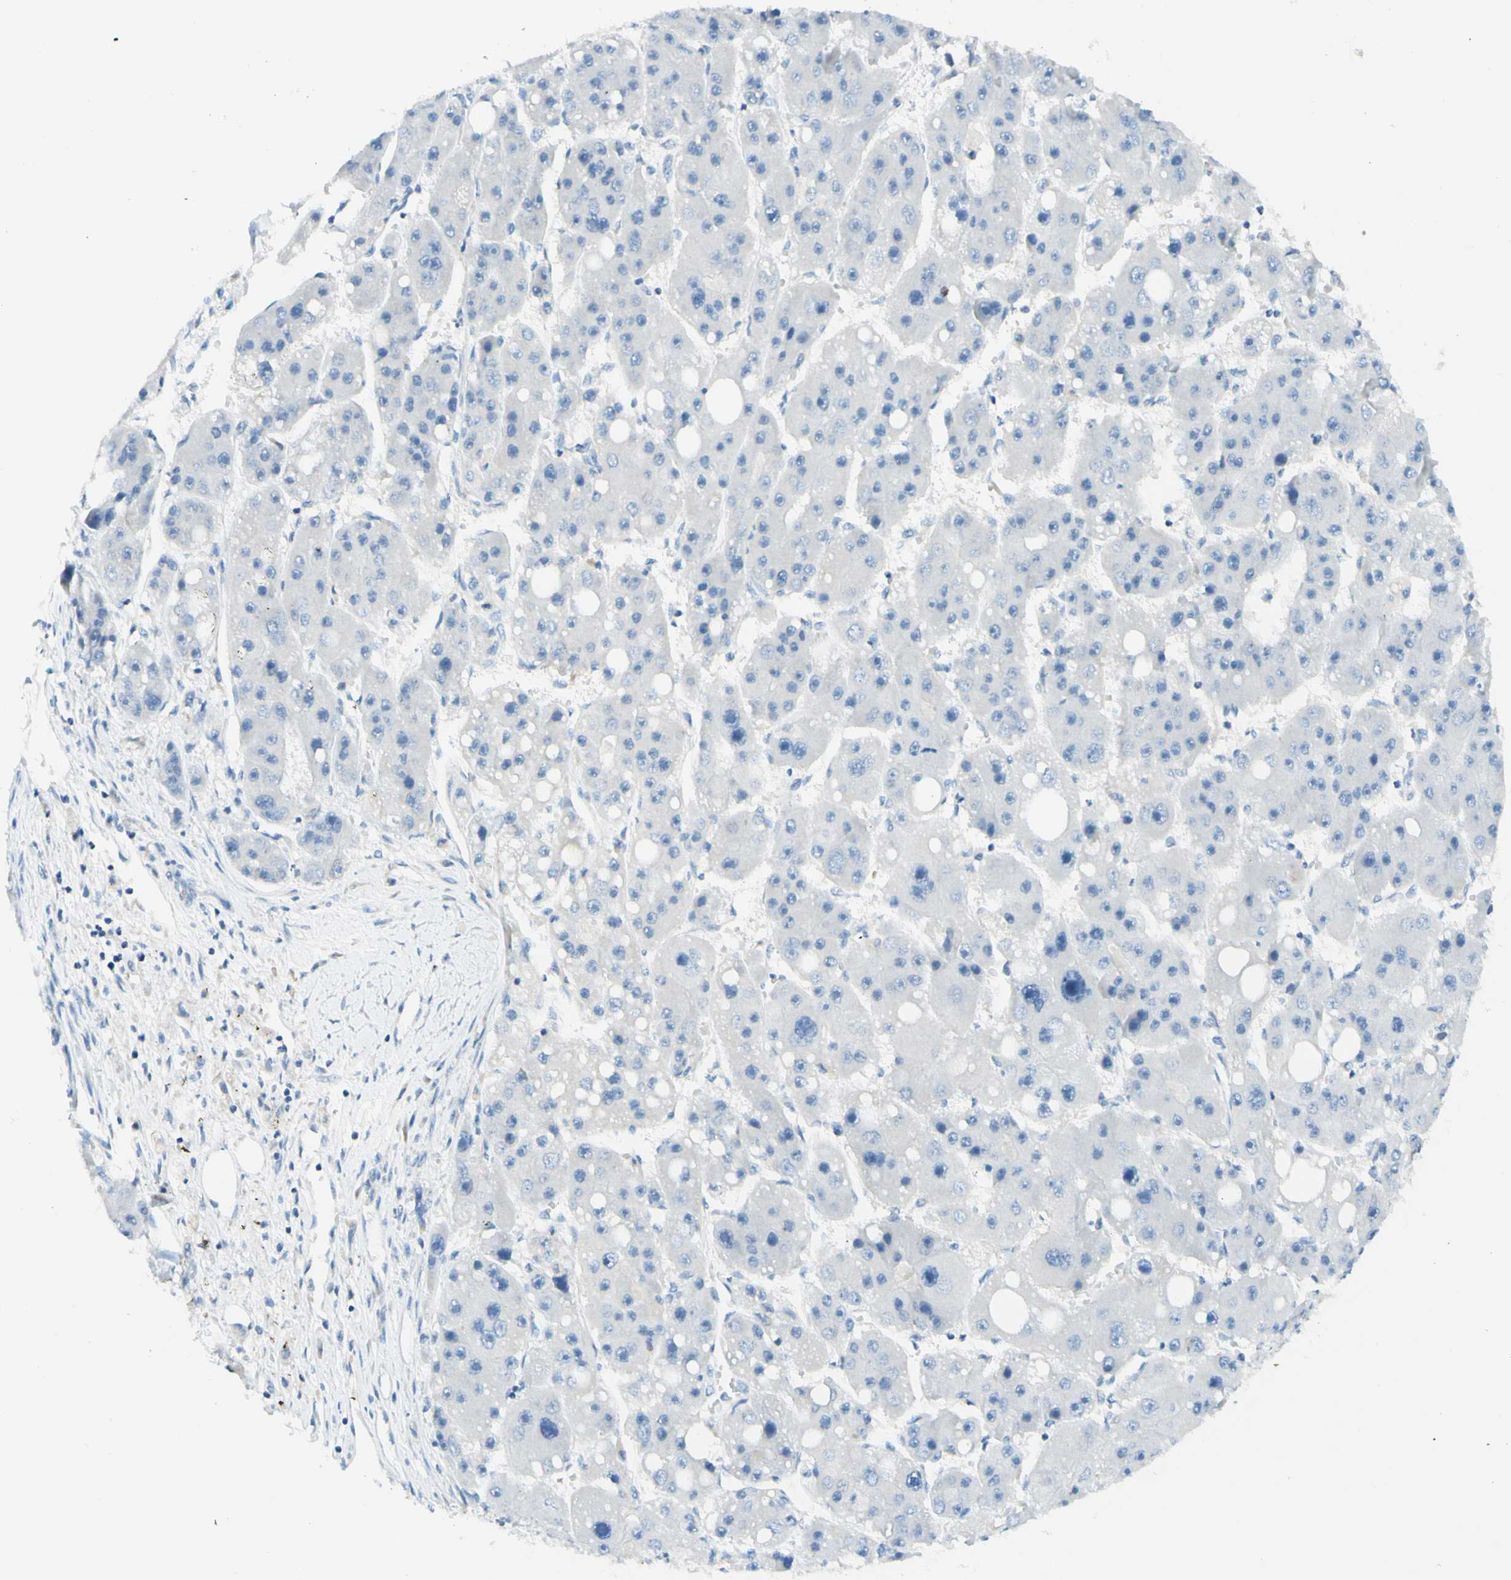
{"staining": {"intensity": "negative", "quantity": "none", "location": "none"}, "tissue": "liver cancer", "cell_type": "Tumor cells", "image_type": "cancer", "snomed": [{"axis": "morphology", "description": "Carcinoma, Hepatocellular, NOS"}, {"axis": "topography", "description": "Liver"}], "caption": "Human liver hepatocellular carcinoma stained for a protein using immunohistochemistry (IHC) displays no staining in tumor cells.", "gene": "ARMC10", "patient": {"sex": "female", "age": 61}}